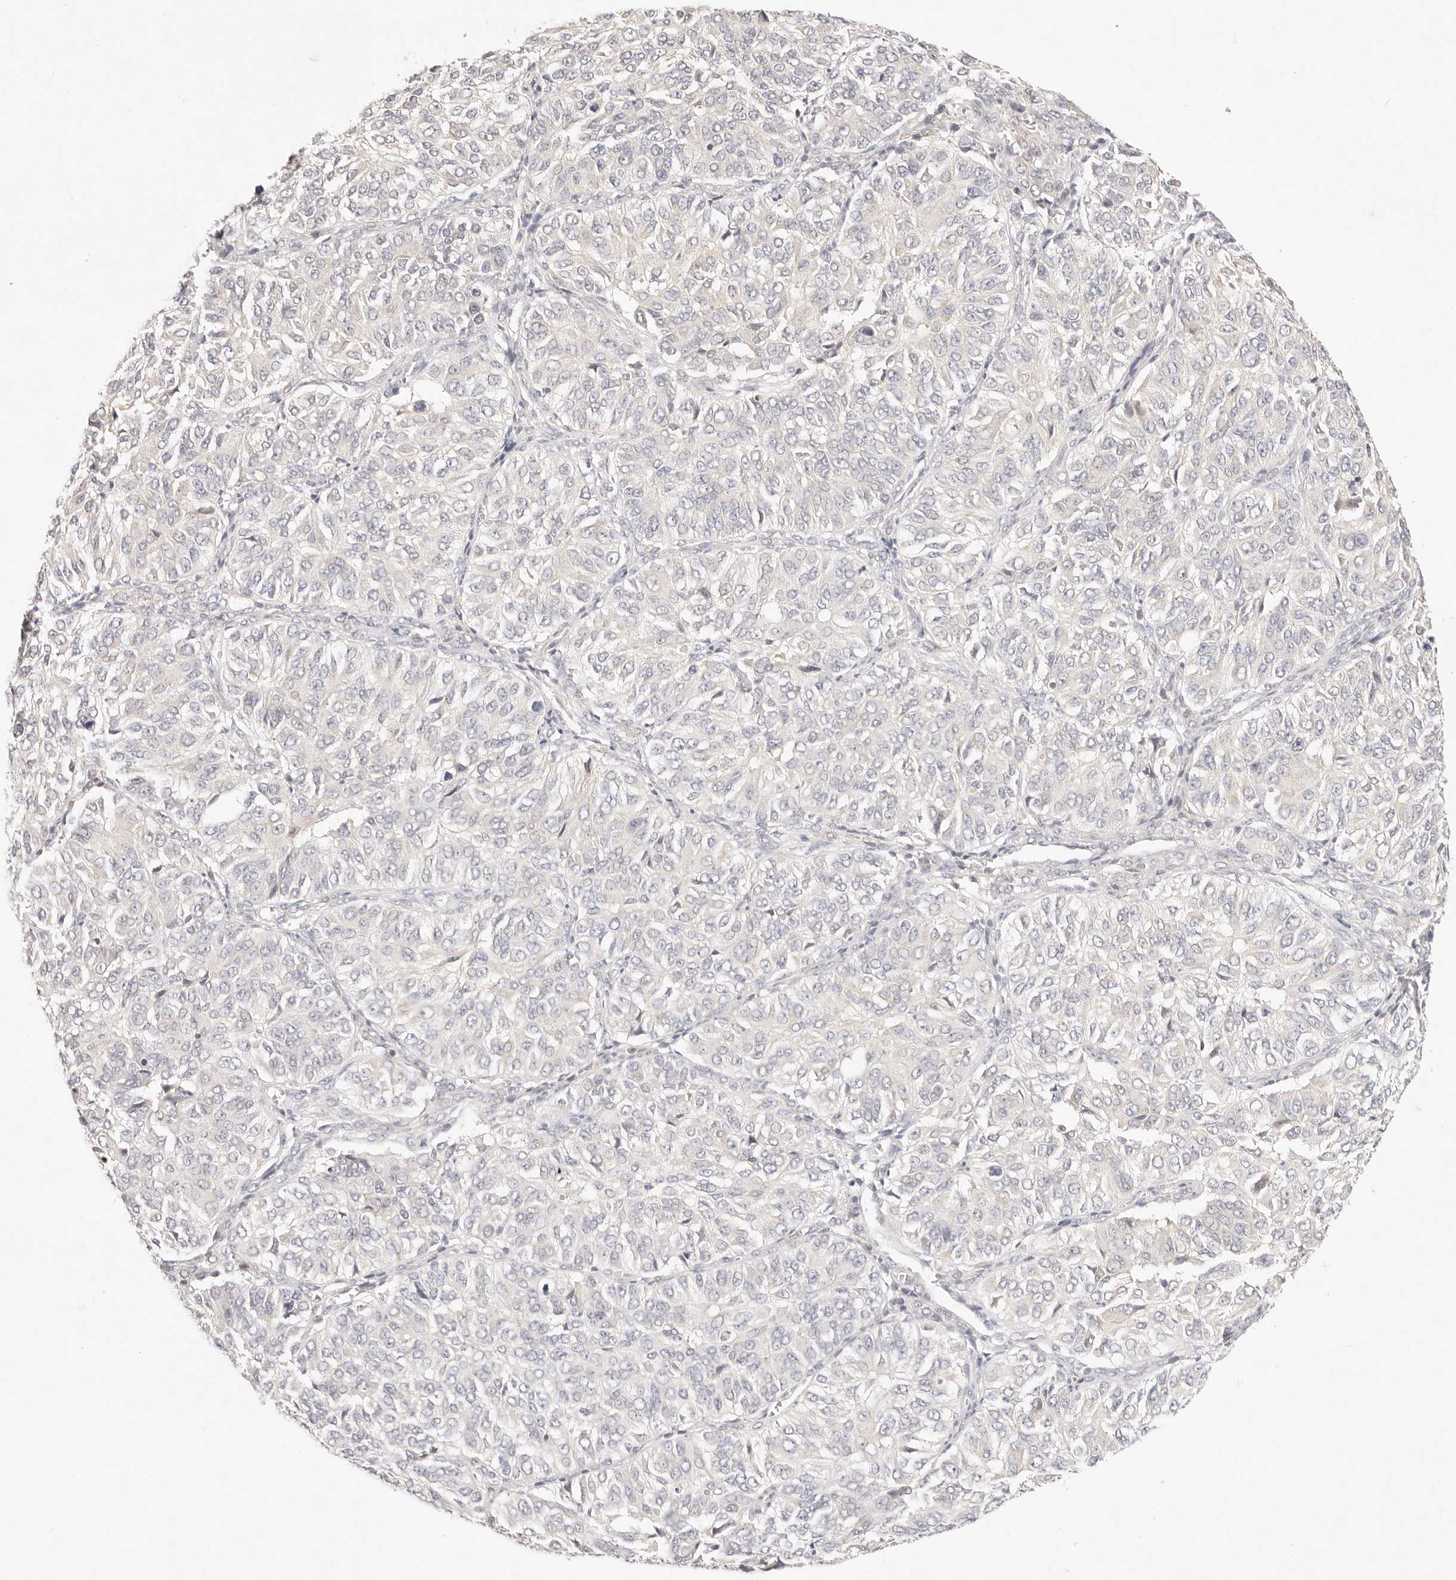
{"staining": {"intensity": "negative", "quantity": "none", "location": "none"}, "tissue": "ovarian cancer", "cell_type": "Tumor cells", "image_type": "cancer", "snomed": [{"axis": "morphology", "description": "Carcinoma, endometroid"}, {"axis": "topography", "description": "Ovary"}], "caption": "IHC micrograph of neoplastic tissue: human endometroid carcinoma (ovarian) stained with DAB displays no significant protein expression in tumor cells.", "gene": "GPR156", "patient": {"sex": "female", "age": 51}}